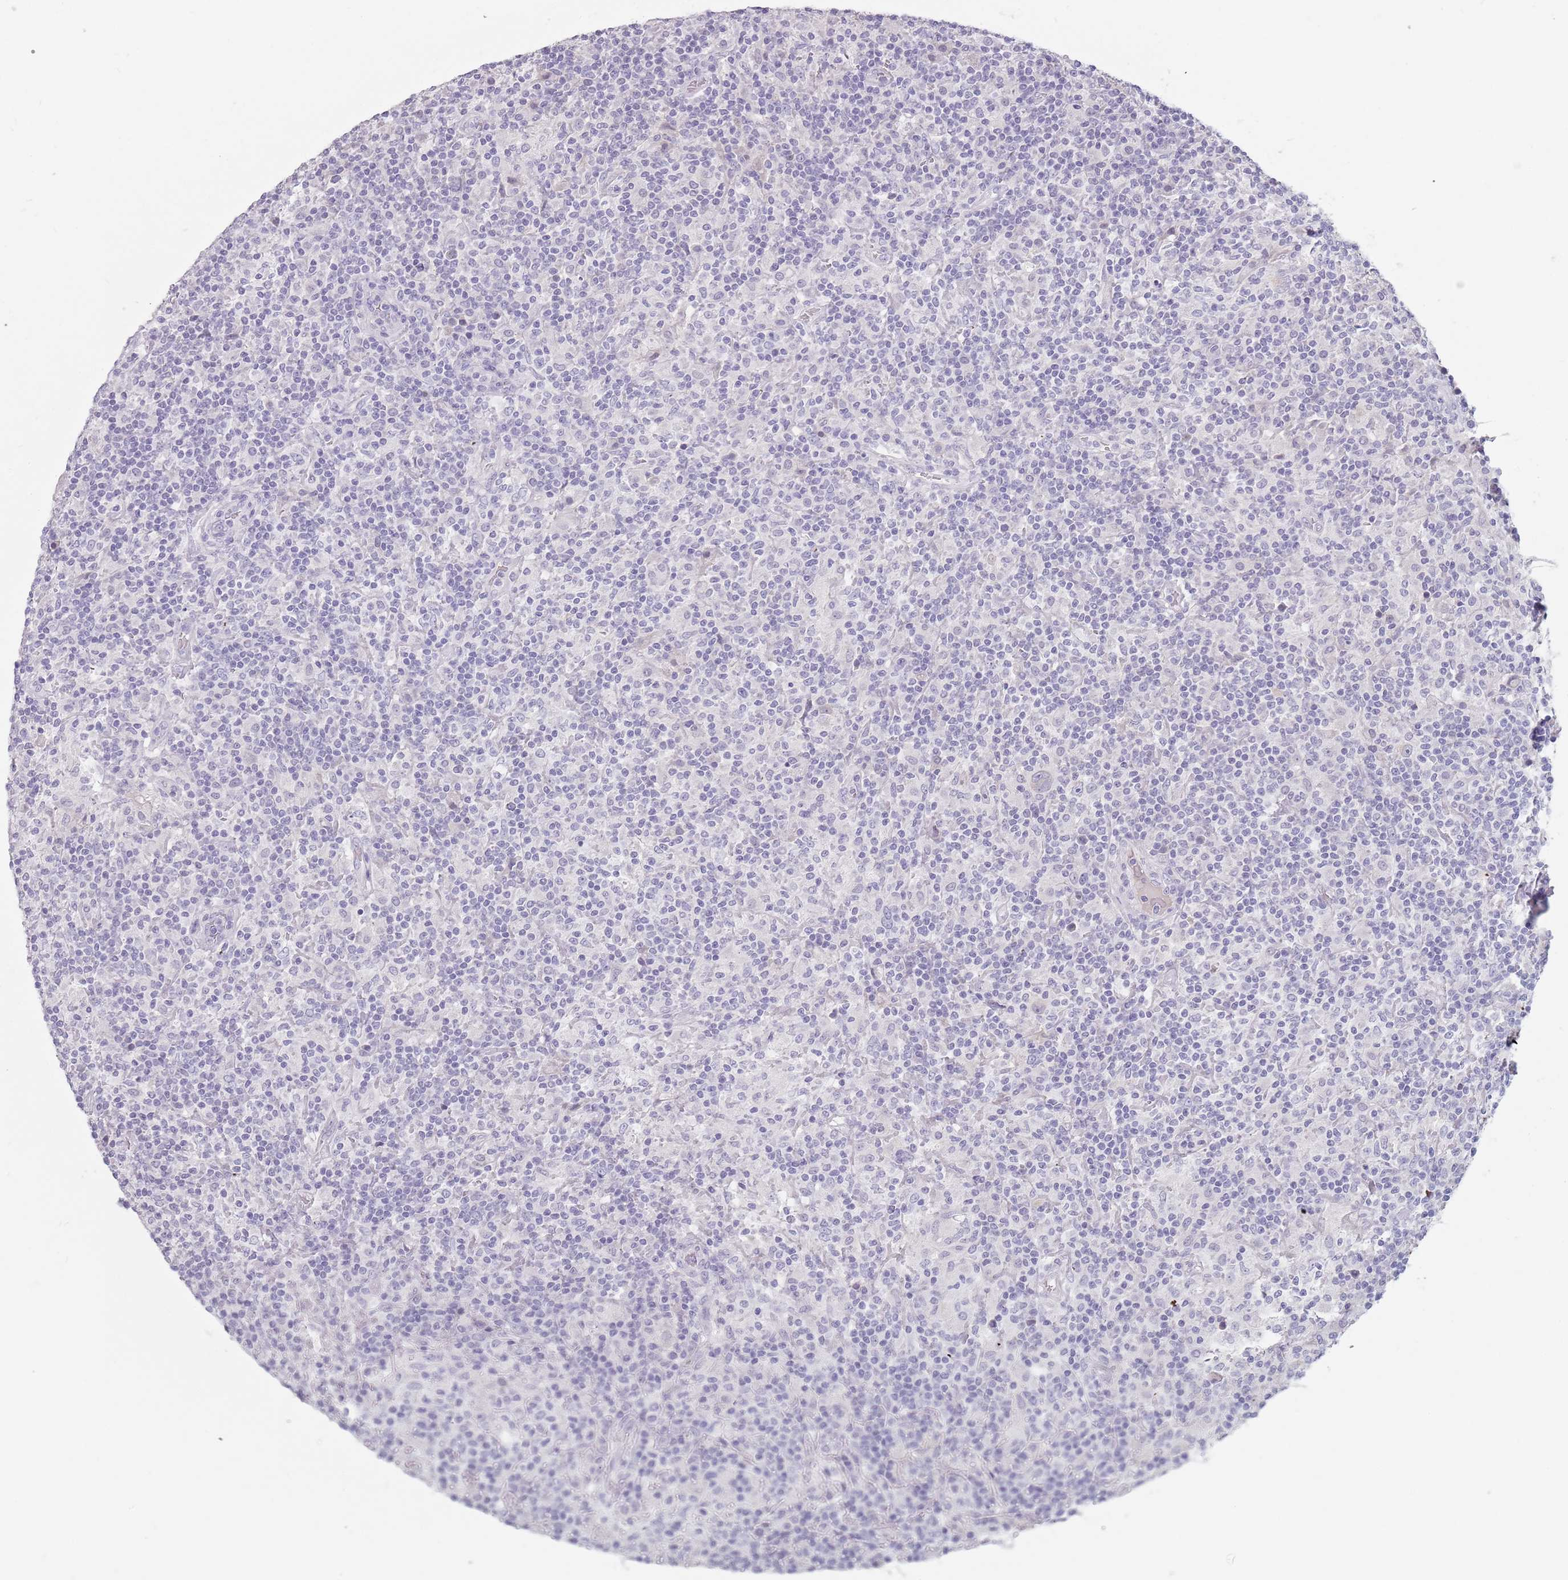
{"staining": {"intensity": "negative", "quantity": "none", "location": "none"}, "tissue": "lymphoma", "cell_type": "Tumor cells", "image_type": "cancer", "snomed": [{"axis": "morphology", "description": "Hodgkin's disease, NOS"}, {"axis": "topography", "description": "Lymph node"}], "caption": "Immunohistochemistry (IHC) of Hodgkin's disease shows no expression in tumor cells.", "gene": "CEP19", "patient": {"sex": "male", "age": 70}}